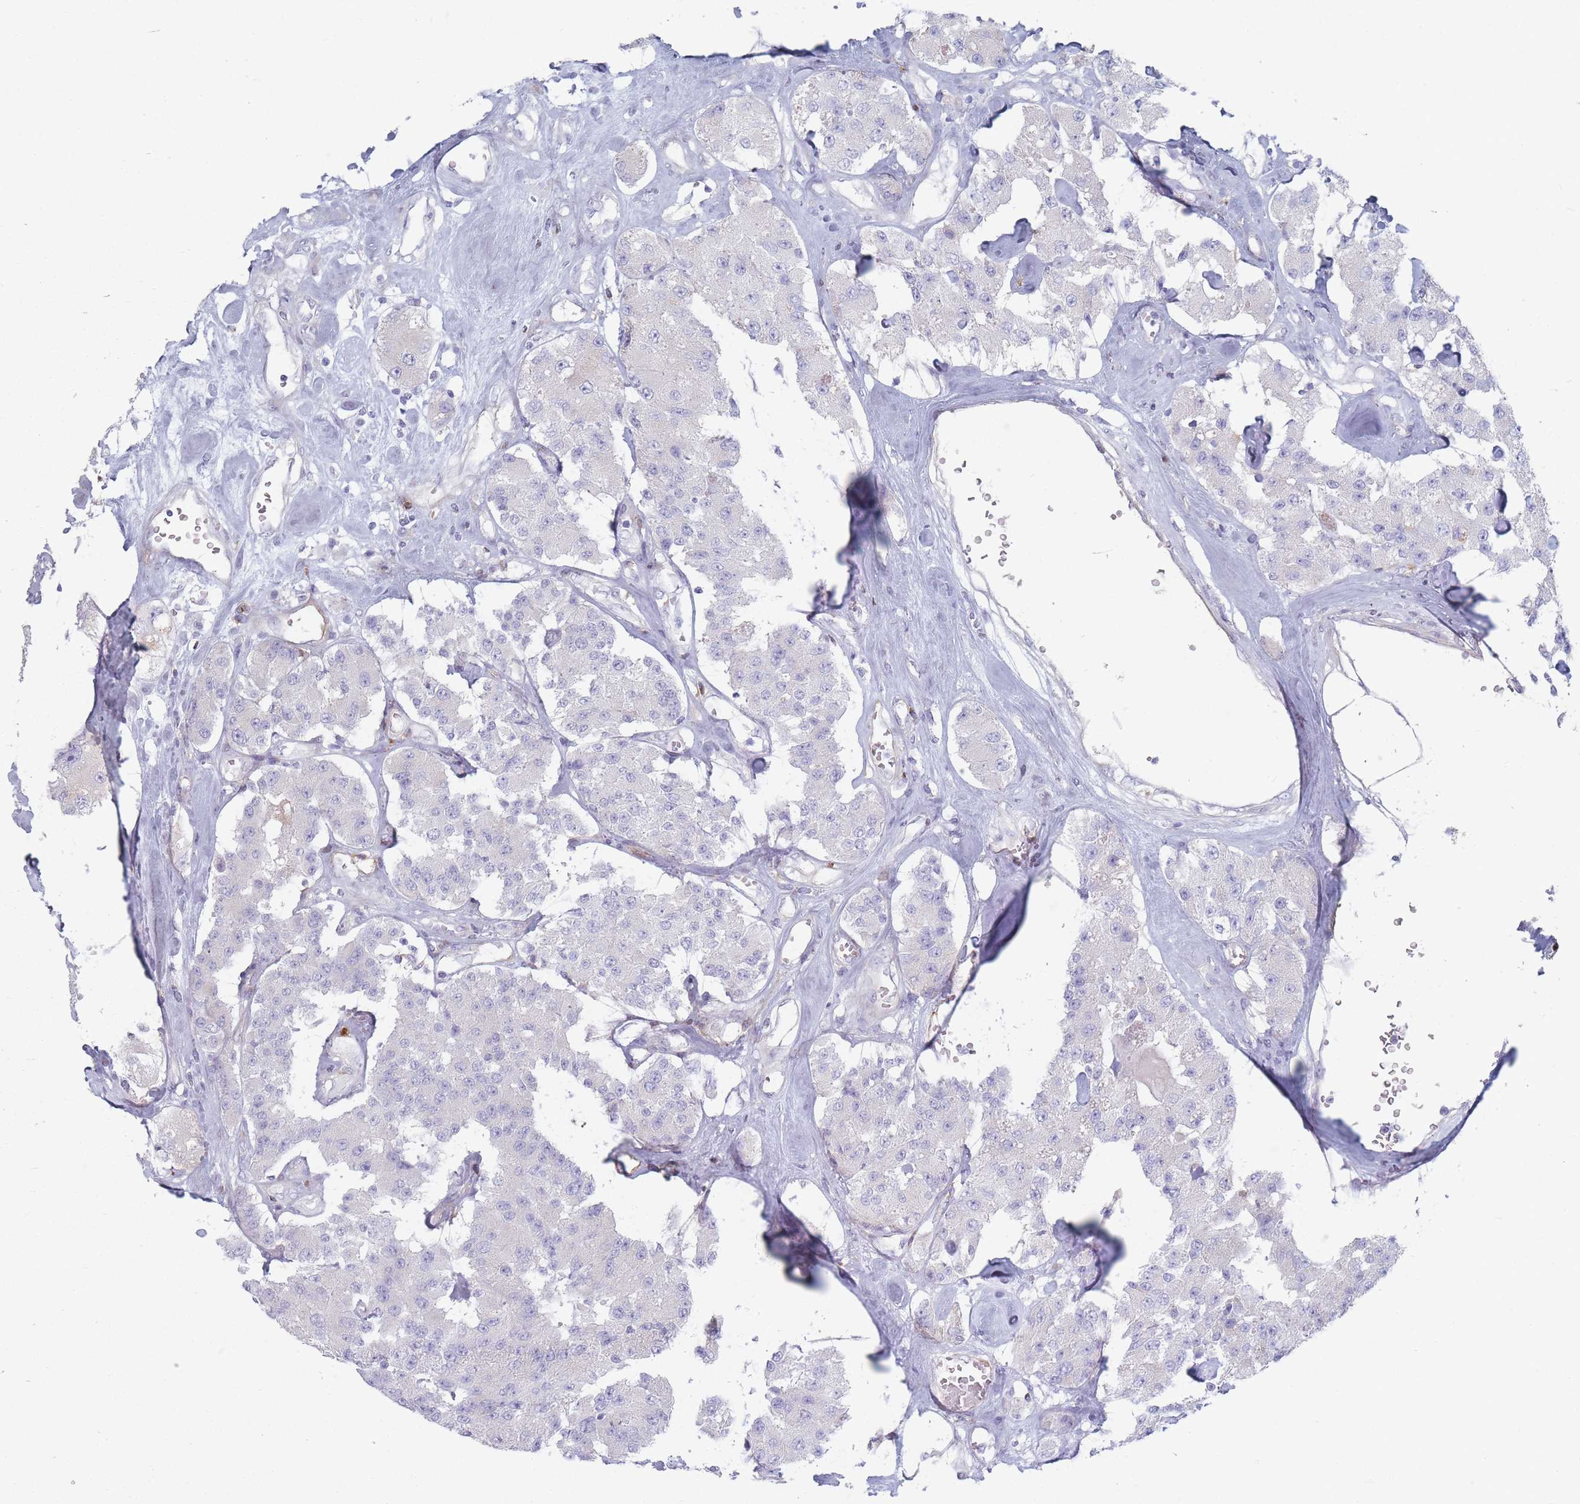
{"staining": {"intensity": "negative", "quantity": "none", "location": "none"}, "tissue": "carcinoid", "cell_type": "Tumor cells", "image_type": "cancer", "snomed": [{"axis": "morphology", "description": "Carcinoid, malignant, NOS"}, {"axis": "topography", "description": "Pancreas"}], "caption": "An image of carcinoid (malignant) stained for a protein exhibits no brown staining in tumor cells. (DAB (3,3'-diaminobenzidine) immunohistochemistry with hematoxylin counter stain).", "gene": "PLPP1", "patient": {"sex": "male", "age": 41}}